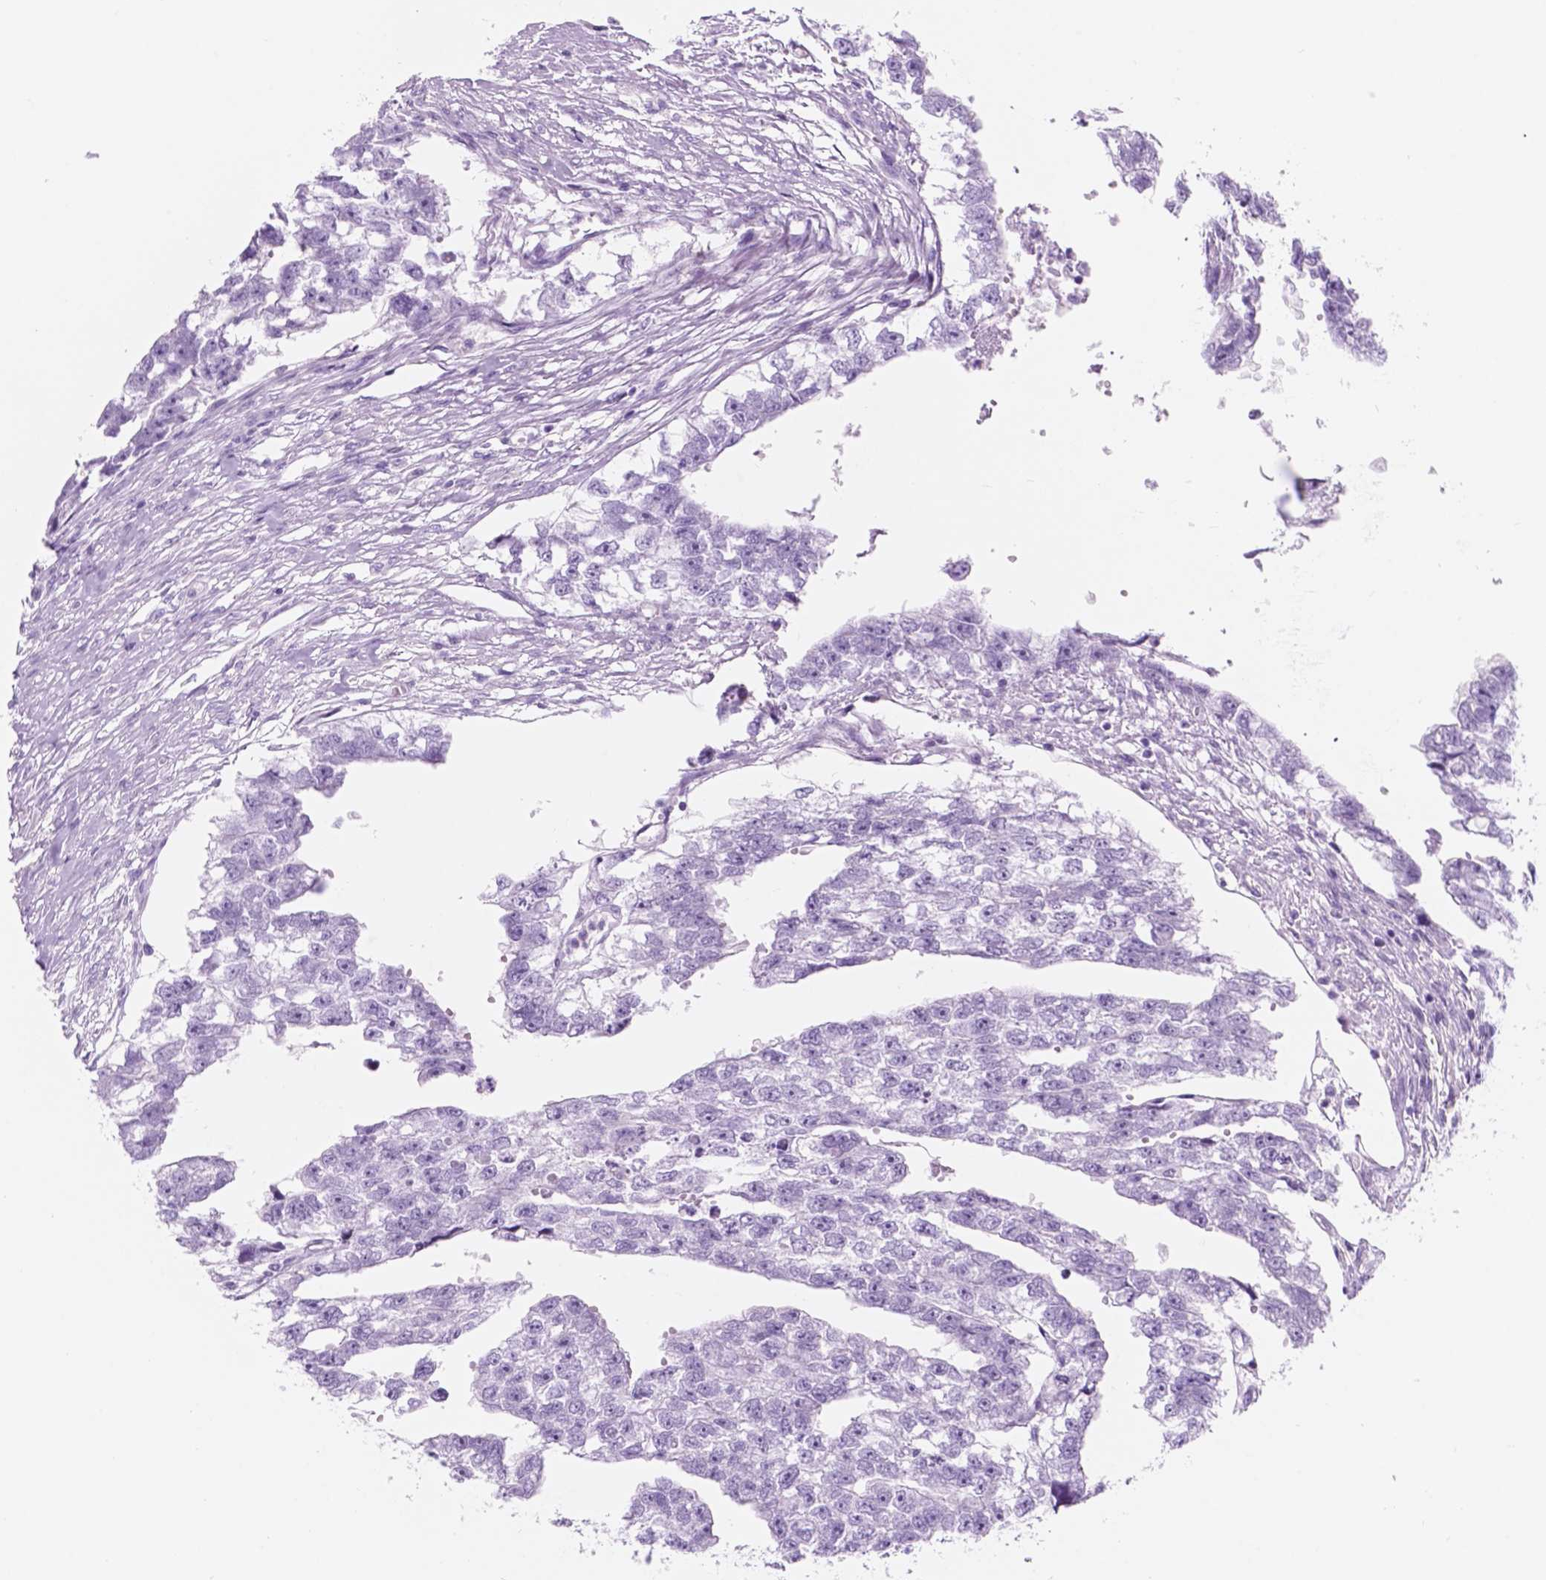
{"staining": {"intensity": "negative", "quantity": "none", "location": "none"}, "tissue": "testis cancer", "cell_type": "Tumor cells", "image_type": "cancer", "snomed": [{"axis": "morphology", "description": "Carcinoma, Embryonal, NOS"}, {"axis": "morphology", "description": "Teratoma, malignant, NOS"}, {"axis": "topography", "description": "Testis"}], "caption": "Embryonal carcinoma (testis) was stained to show a protein in brown. There is no significant staining in tumor cells.", "gene": "CUZD1", "patient": {"sex": "male", "age": 44}}